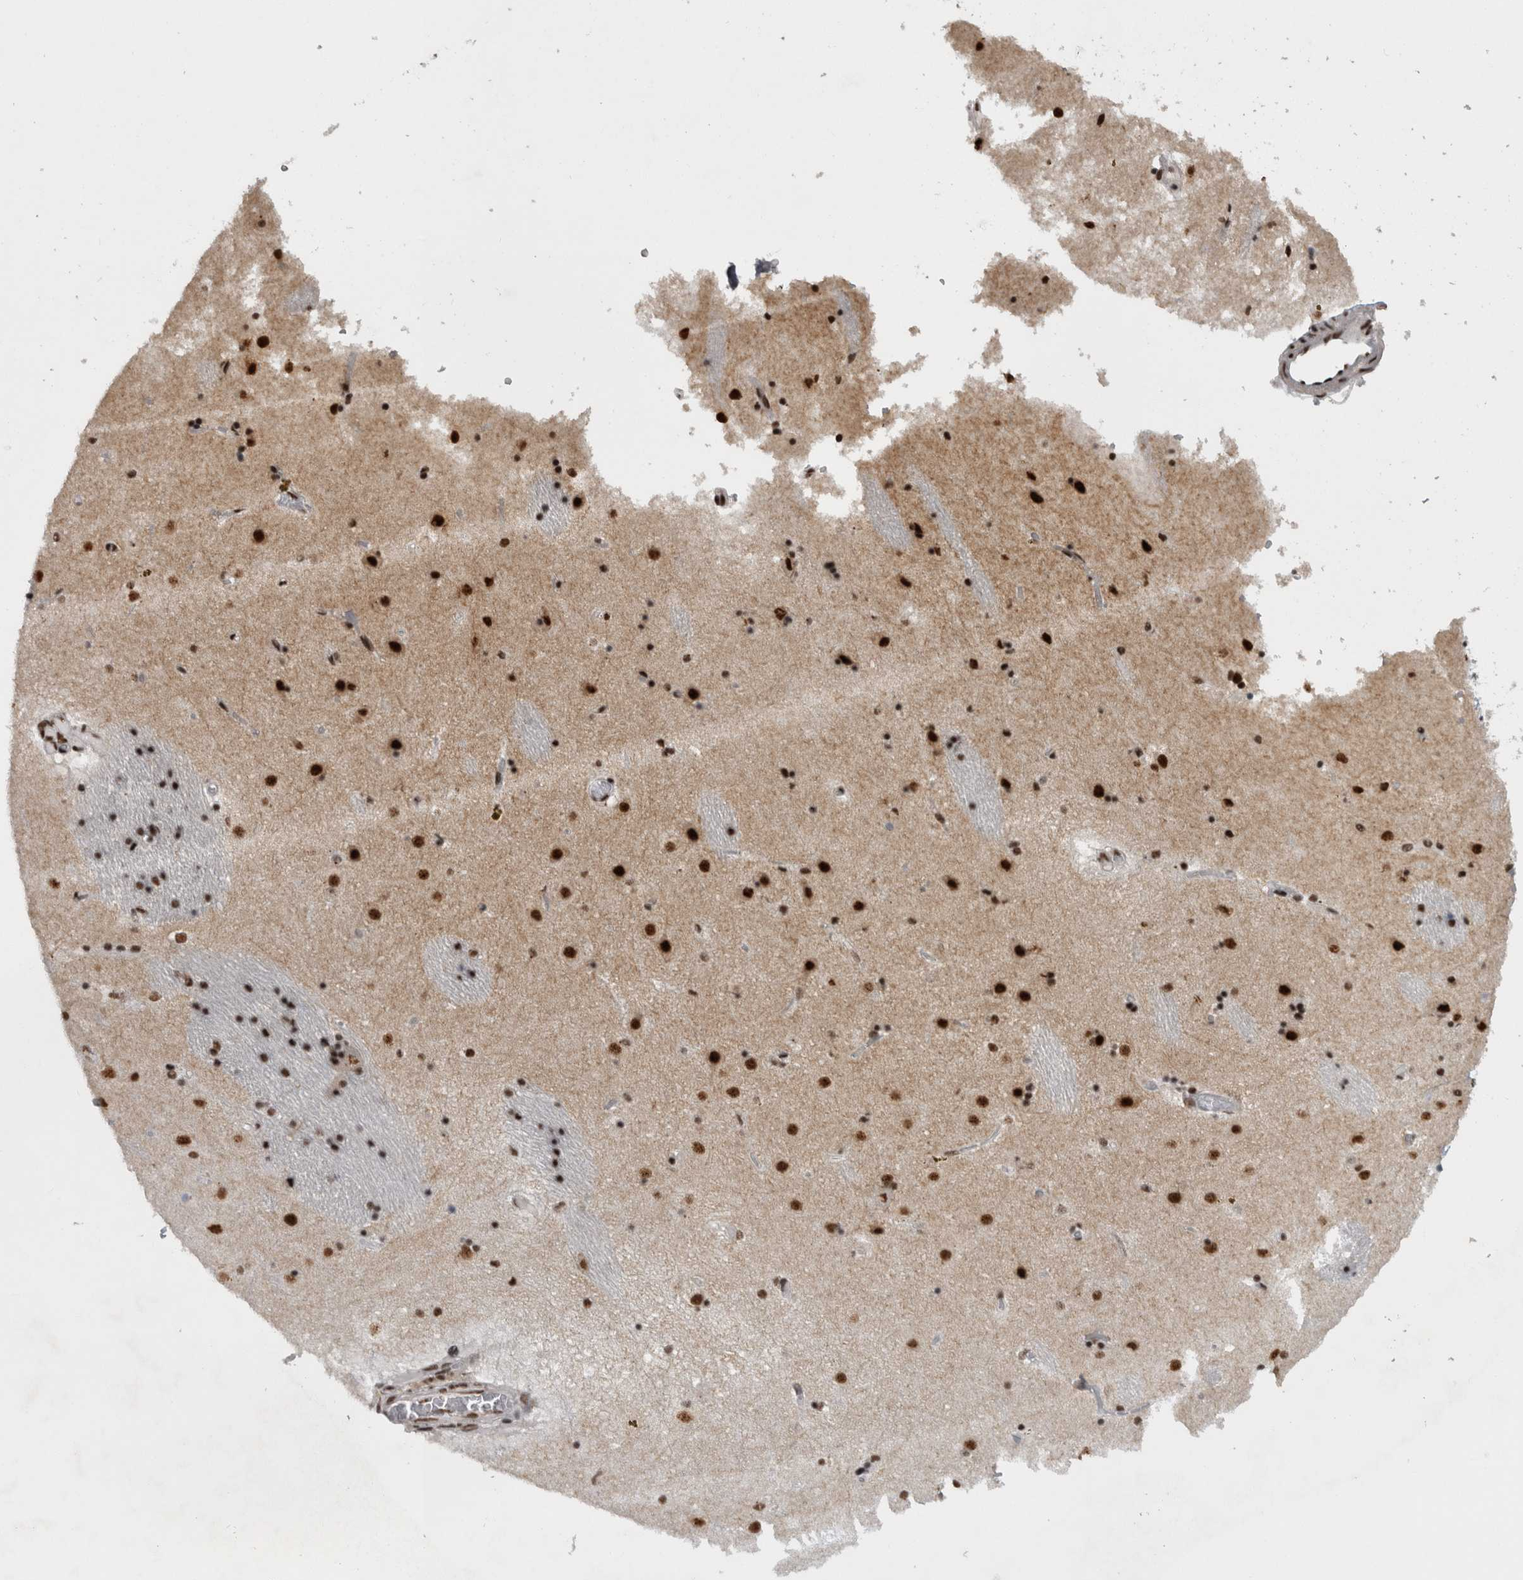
{"staining": {"intensity": "strong", "quantity": "25%-75%", "location": "nuclear"}, "tissue": "caudate", "cell_type": "Glial cells", "image_type": "normal", "snomed": [{"axis": "morphology", "description": "Normal tissue, NOS"}, {"axis": "topography", "description": "Lateral ventricle wall"}], "caption": "Strong nuclear staining for a protein is present in about 25%-75% of glial cells of unremarkable caudate using immunohistochemistry.", "gene": "CDK11A", "patient": {"sex": "male", "age": 70}}